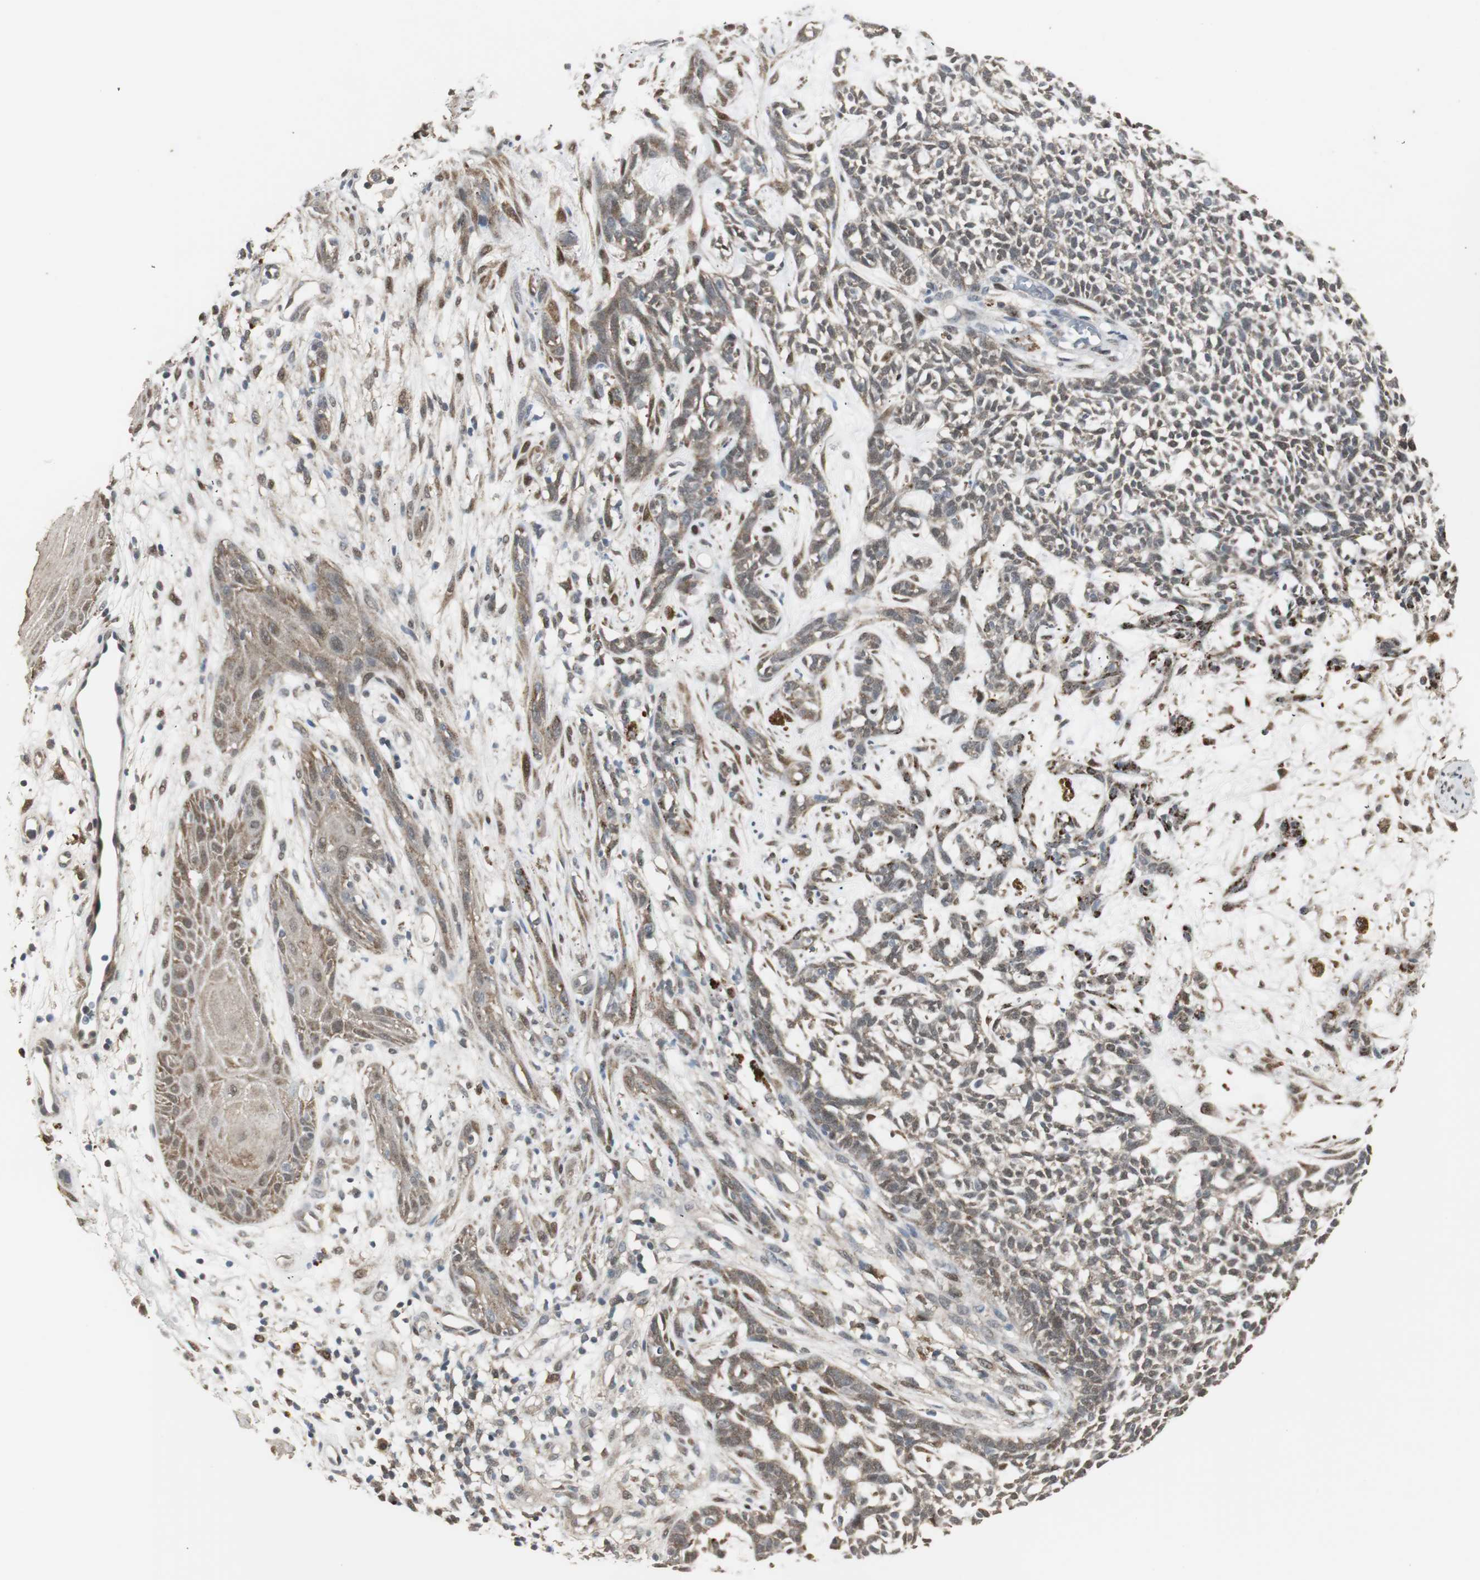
{"staining": {"intensity": "moderate", "quantity": "25%-75%", "location": "cytoplasmic/membranous,nuclear"}, "tissue": "skin cancer", "cell_type": "Tumor cells", "image_type": "cancer", "snomed": [{"axis": "morphology", "description": "Basal cell carcinoma"}, {"axis": "topography", "description": "Skin"}], "caption": "Tumor cells demonstrate medium levels of moderate cytoplasmic/membranous and nuclear positivity in approximately 25%-75% of cells in skin cancer. The staining is performed using DAB (3,3'-diaminobenzidine) brown chromogen to label protein expression. The nuclei are counter-stained blue using hematoxylin.", "gene": "PLIN3", "patient": {"sex": "female", "age": 84}}